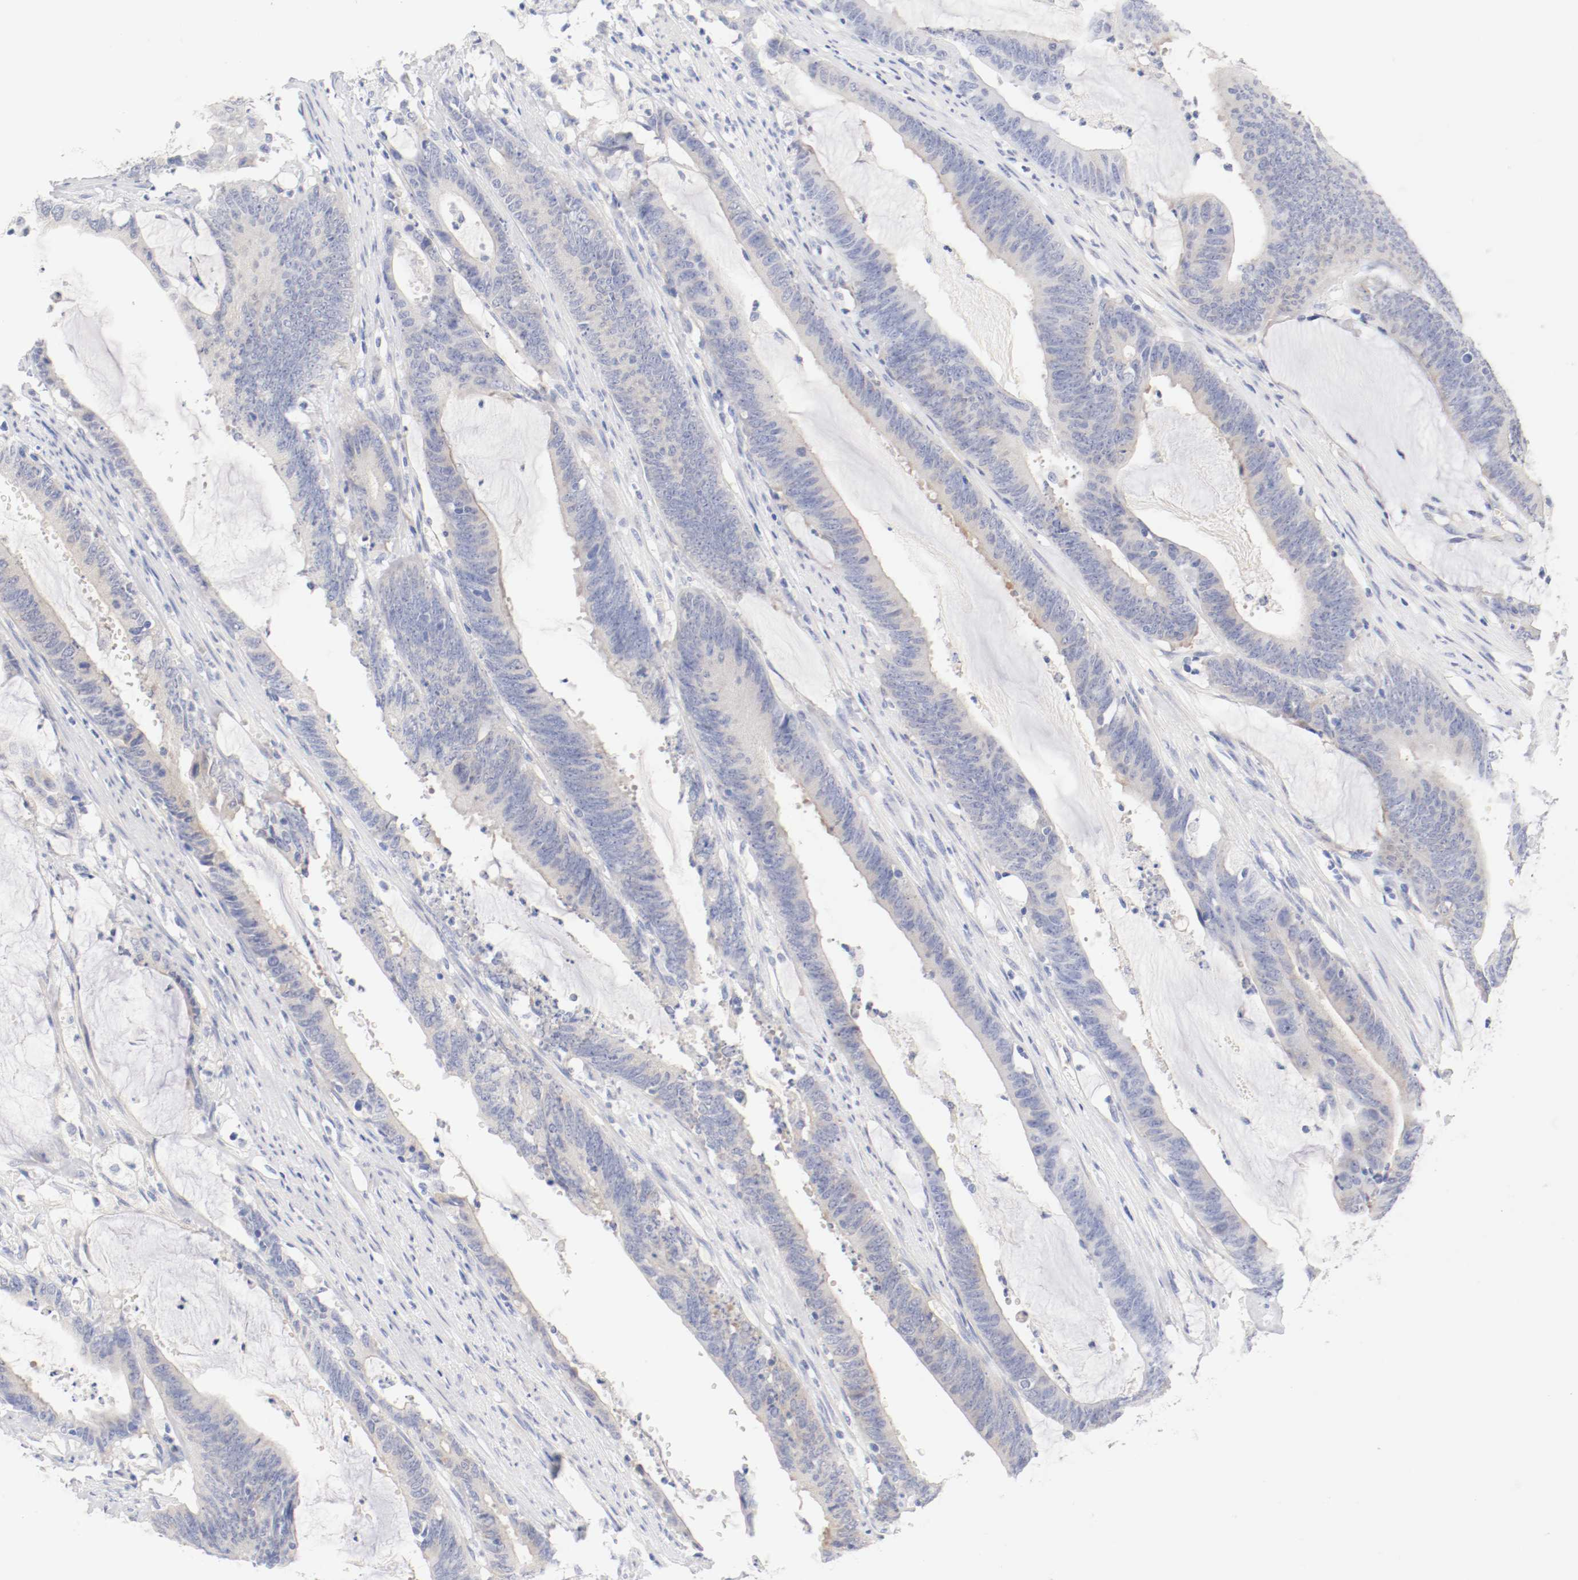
{"staining": {"intensity": "weak", "quantity": "25%-75%", "location": "cytoplasmic/membranous"}, "tissue": "colorectal cancer", "cell_type": "Tumor cells", "image_type": "cancer", "snomed": [{"axis": "morphology", "description": "Adenocarcinoma, NOS"}, {"axis": "topography", "description": "Rectum"}], "caption": "A micrograph of colorectal cancer stained for a protein shows weak cytoplasmic/membranous brown staining in tumor cells.", "gene": "HOMER1", "patient": {"sex": "female", "age": 66}}